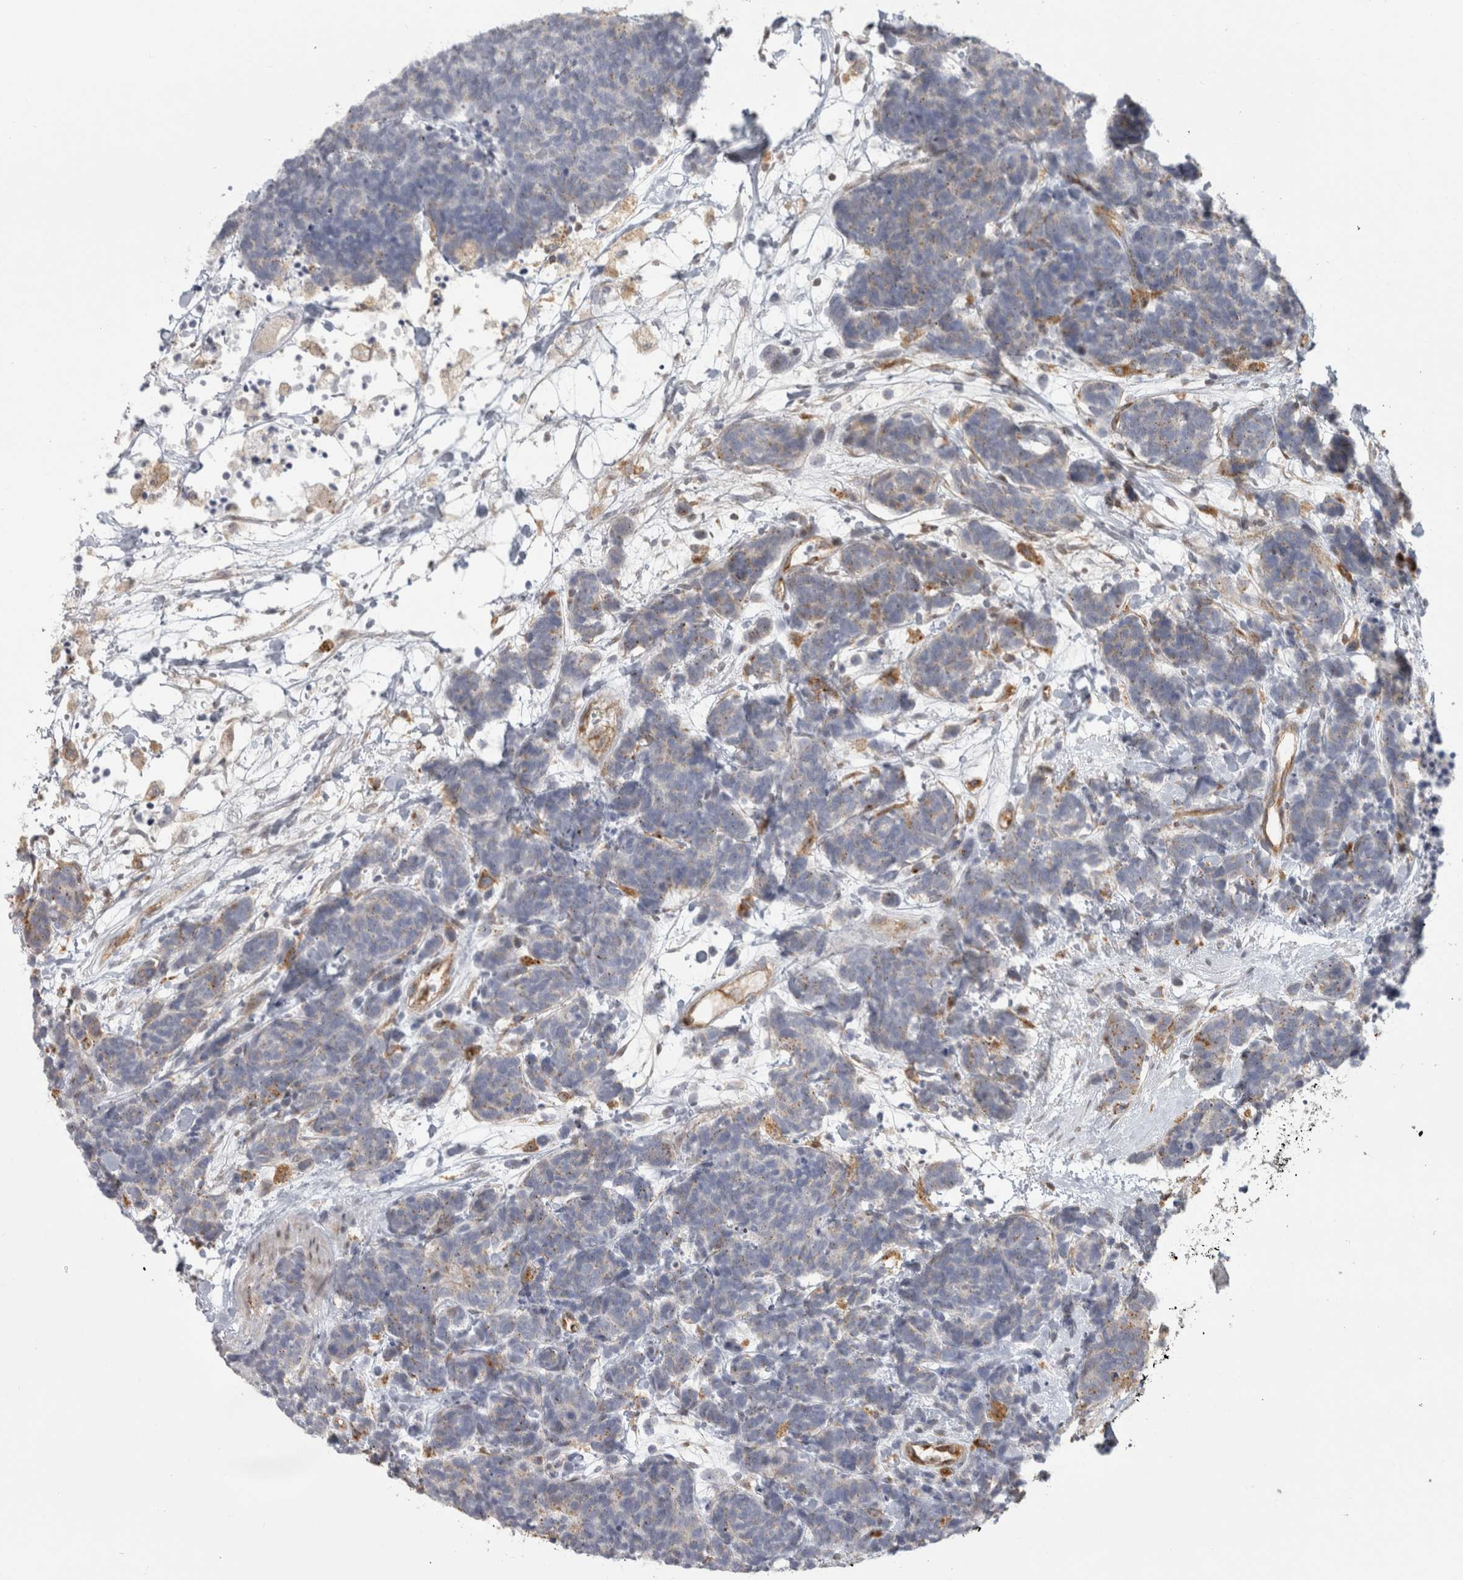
{"staining": {"intensity": "negative", "quantity": "none", "location": "none"}, "tissue": "carcinoid", "cell_type": "Tumor cells", "image_type": "cancer", "snomed": [{"axis": "morphology", "description": "Carcinoma, NOS"}, {"axis": "morphology", "description": "Carcinoid, malignant, NOS"}, {"axis": "topography", "description": "Urinary bladder"}], "caption": "An immunohistochemistry (IHC) photomicrograph of carcinoid is shown. There is no staining in tumor cells of carcinoid.", "gene": "HLA-E", "patient": {"sex": "male", "age": 57}}